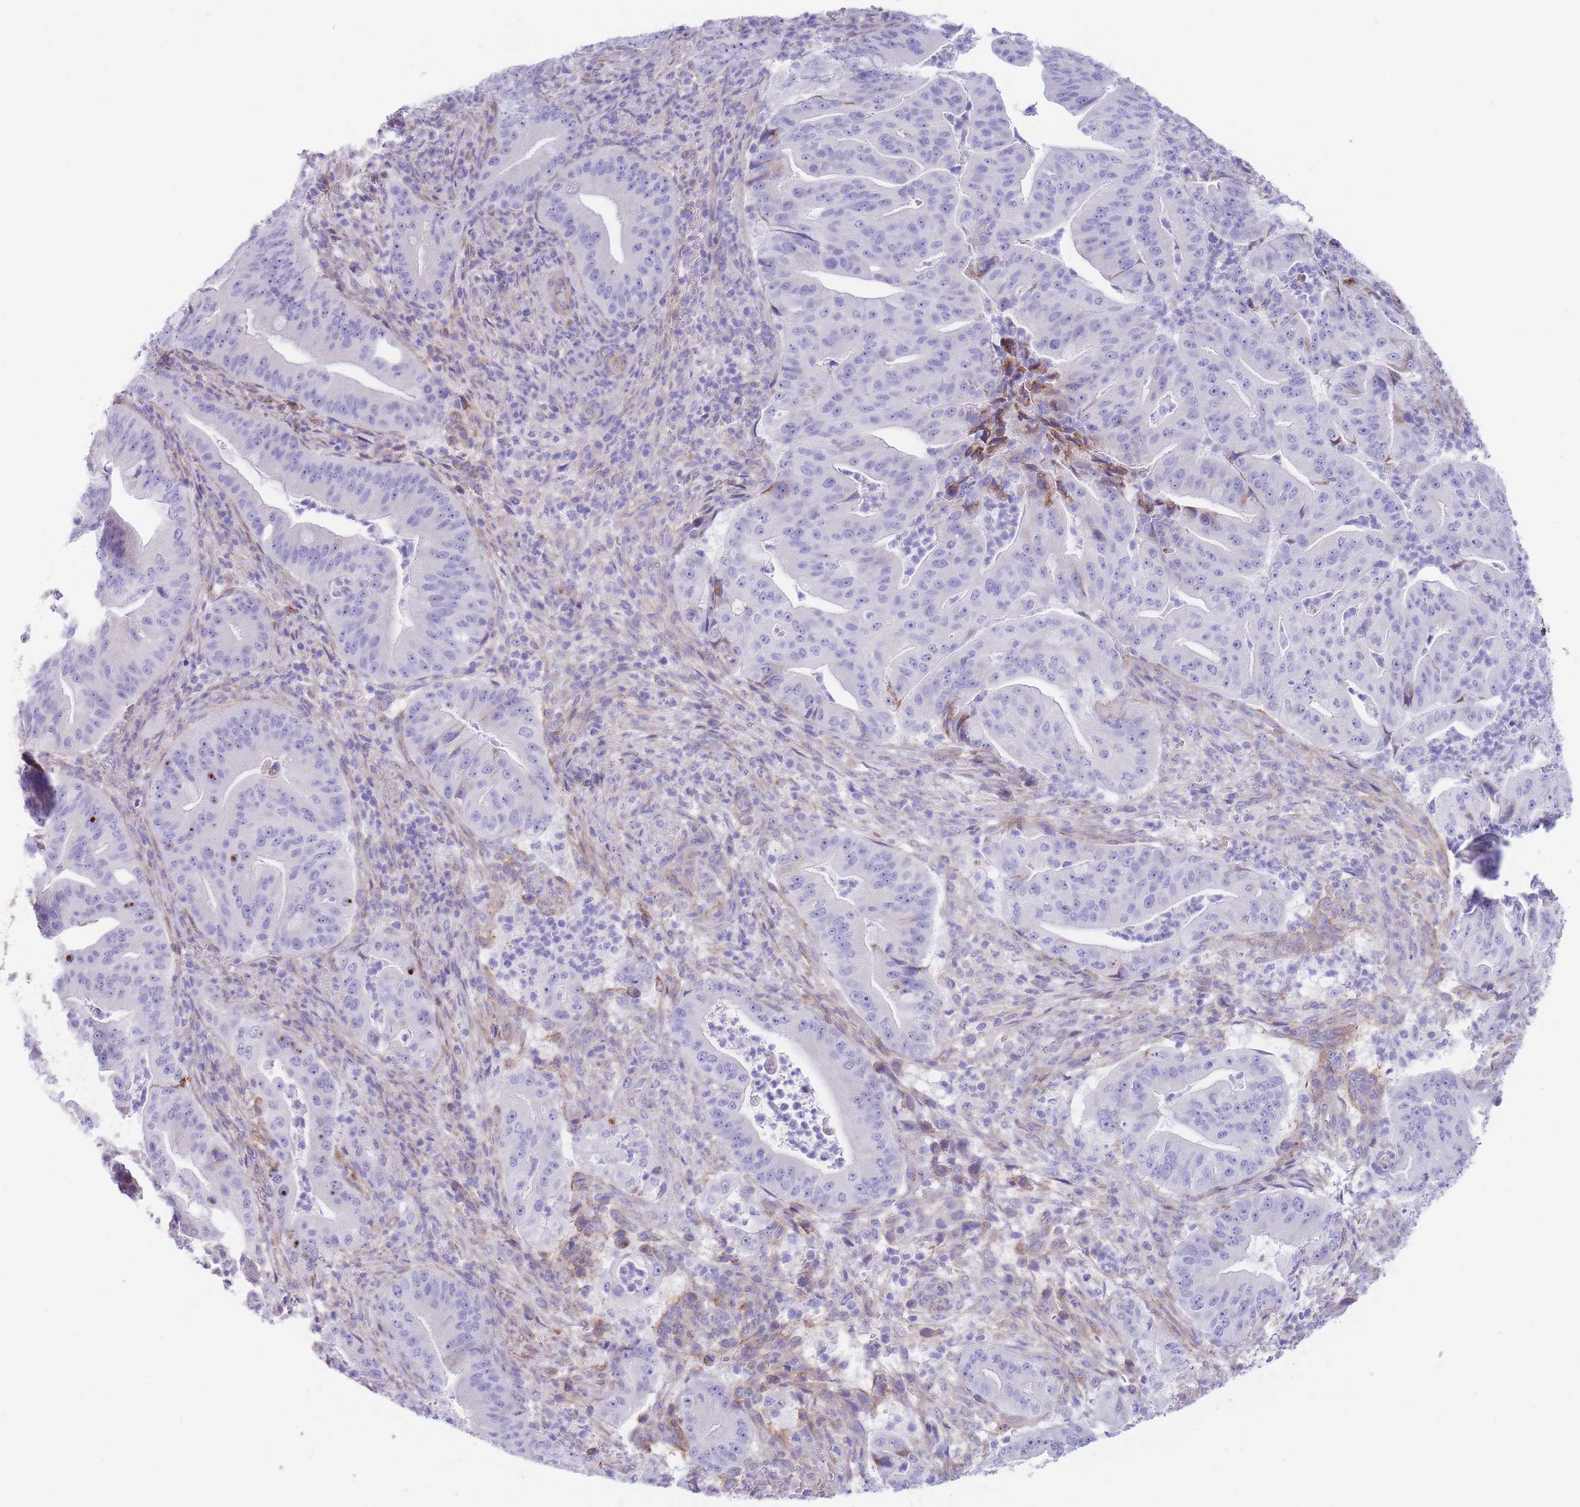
{"staining": {"intensity": "negative", "quantity": "none", "location": "none"}, "tissue": "pancreatic cancer", "cell_type": "Tumor cells", "image_type": "cancer", "snomed": [{"axis": "morphology", "description": "Adenocarcinoma, NOS"}, {"axis": "topography", "description": "Pancreas"}], "caption": "There is no significant expression in tumor cells of pancreatic adenocarcinoma. (Brightfield microscopy of DAB (3,3'-diaminobenzidine) immunohistochemistry (IHC) at high magnification).", "gene": "DET1", "patient": {"sex": "male", "age": 71}}